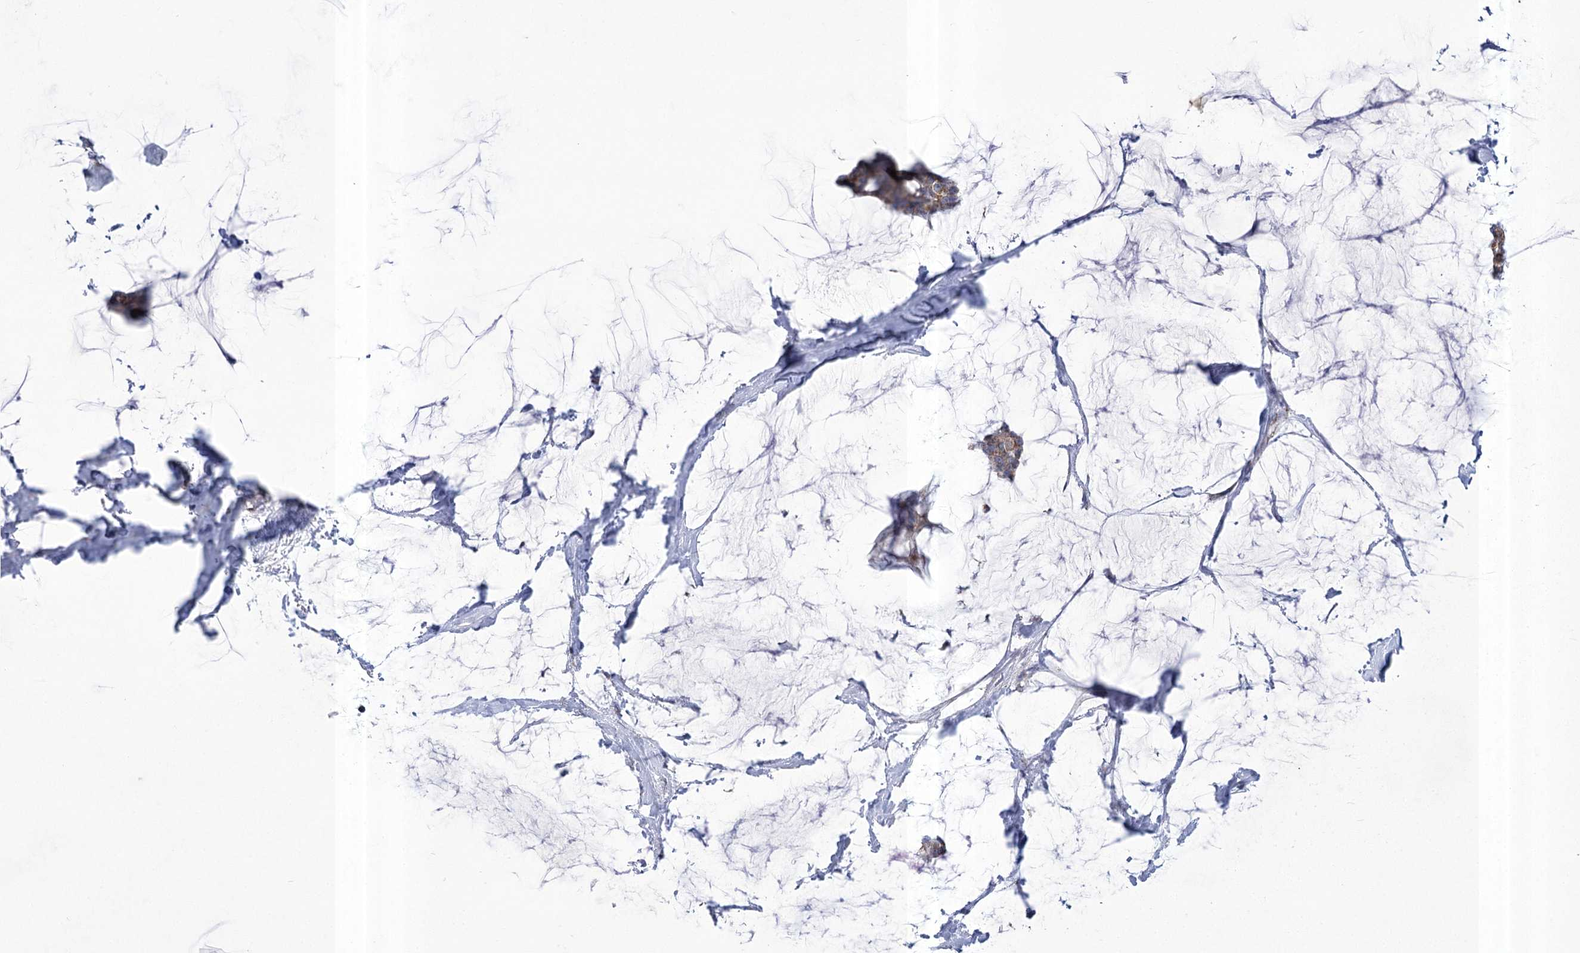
{"staining": {"intensity": "moderate", "quantity": ">75%", "location": "cytoplasmic/membranous"}, "tissue": "breast cancer", "cell_type": "Tumor cells", "image_type": "cancer", "snomed": [{"axis": "morphology", "description": "Duct carcinoma"}, {"axis": "topography", "description": "Breast"}], "caption": "A histopathology image showing moderate cytoplasmic/membranous positivity in approximately >75% of tumor cells in intraductal carcinoma (breast), as visualized by brown immunohistochemical staining.", "gene": "PDHB", "patient": {"sex": "female", "age": 93}}